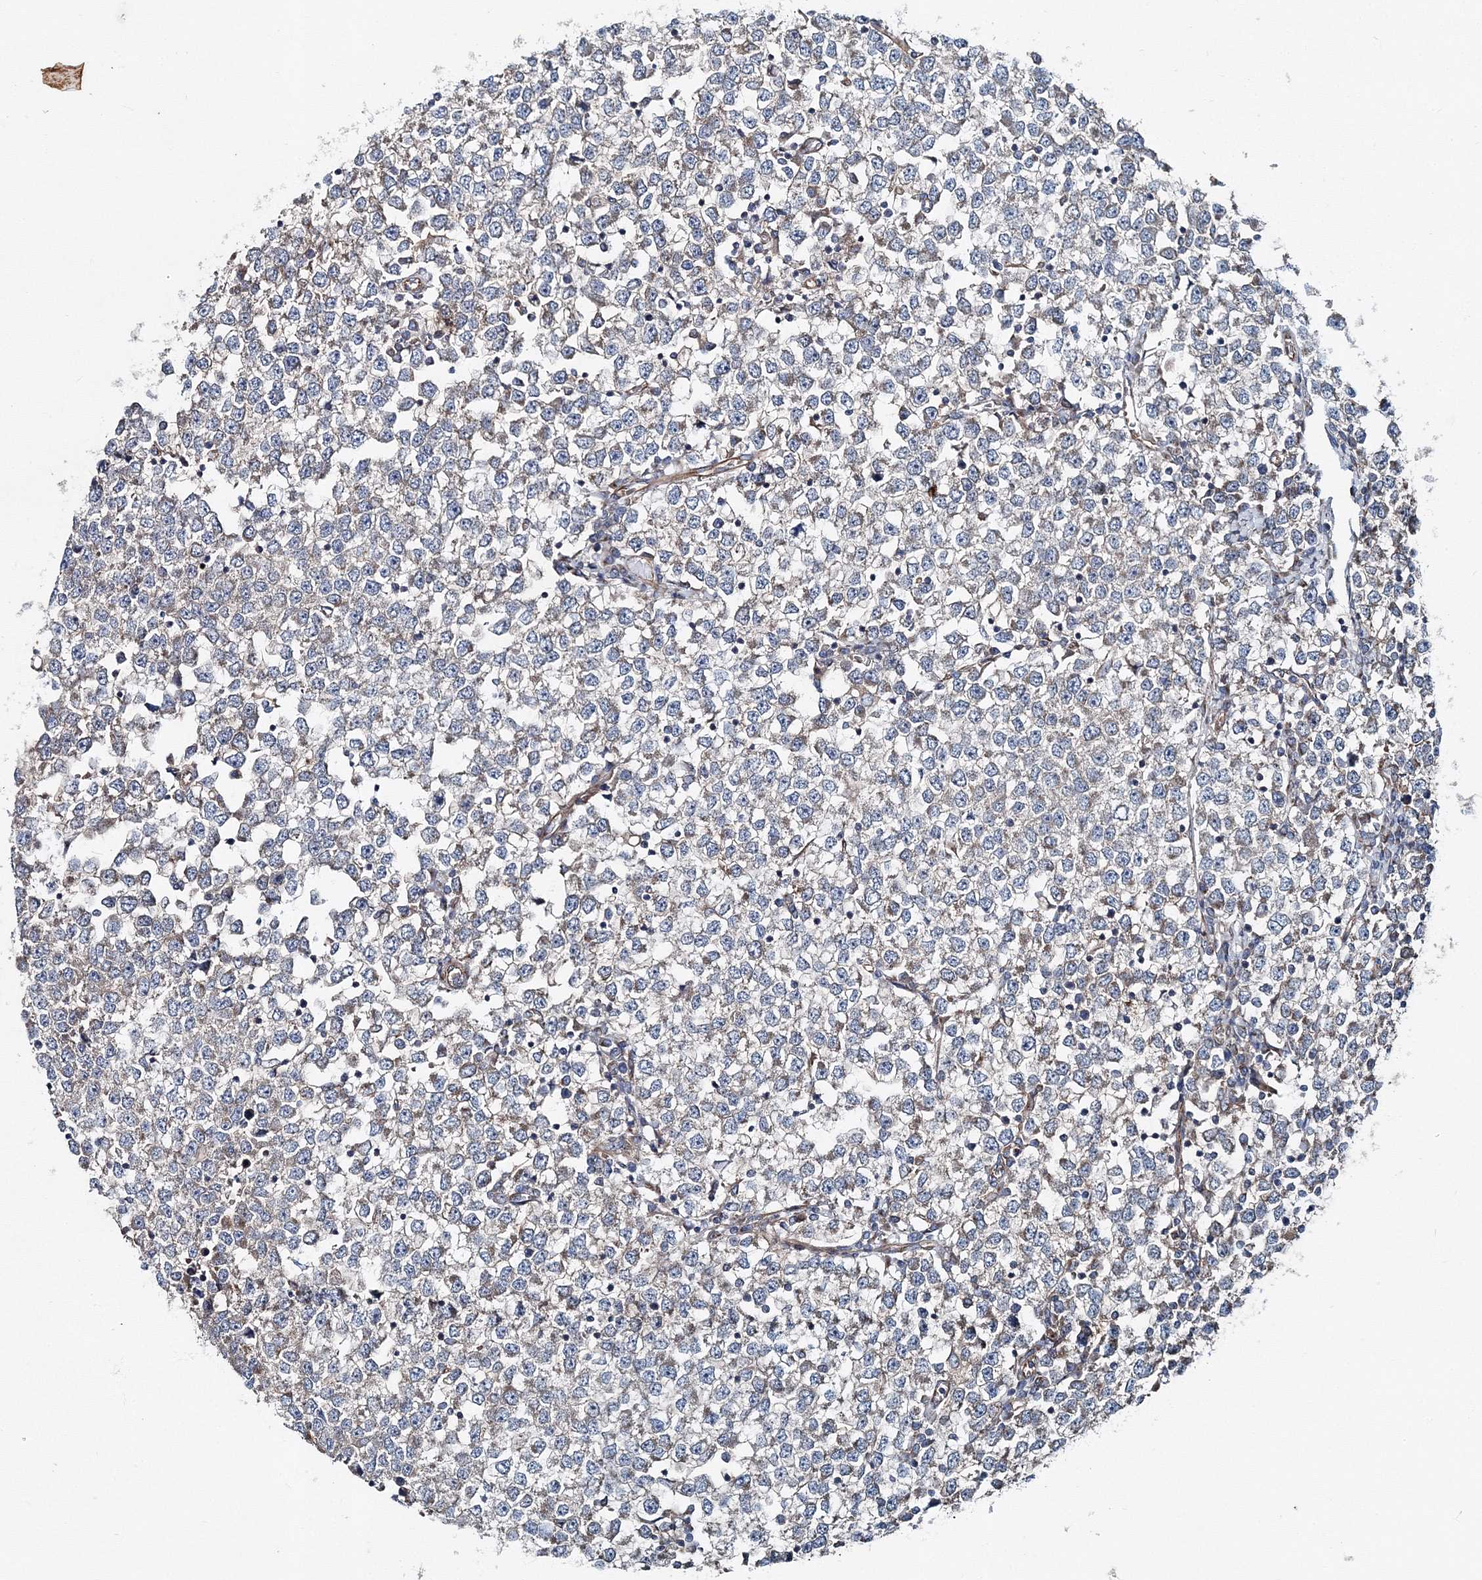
{"staining": {"intensity": "weak", "quantity": ">75%", "location": "cytoplasmic/membranous"}, "tissue": "testis cancer", "cell_type": "Tumor cells", "image_type": "cancer", "snomed": [{"axis": "morphology", "description": "Seminoma, NOS"}, {"axis": "topography", "description": "Testis"}], "caption": "Immunohistochemistry photomicrograph of neoplastic tissue: testis cancer (seminoma) stained using immunohistochemistry (IHC) displays low levels of weak protein expression localized specifically in the cytoplasmic/membranous of tumor cells, appearing as a cytoplasmic/membranous brown color.", "gene": "MPHOSPH9", "patient": {"sex": "male", "age": 65}}